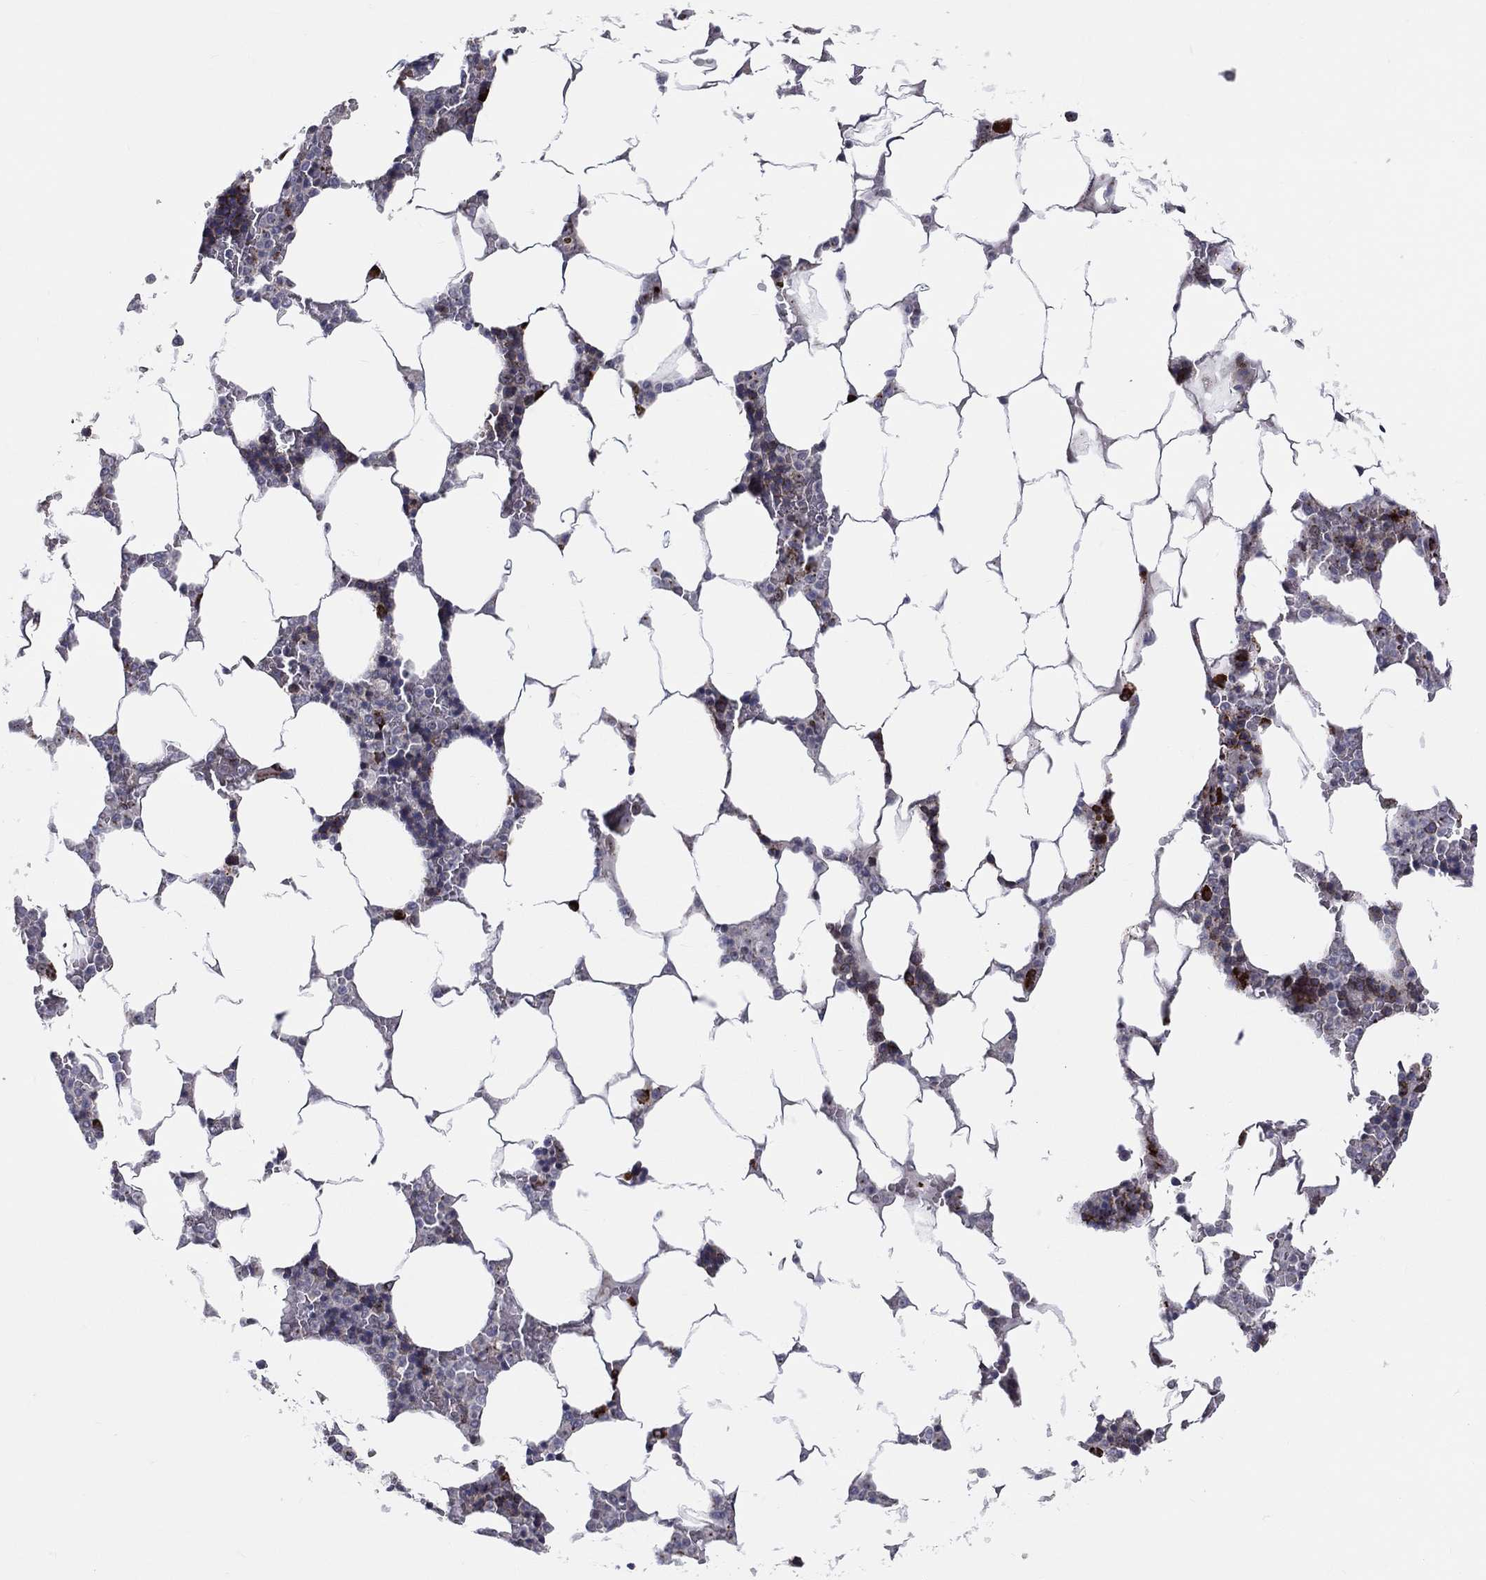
{"staining": {"intensity": "strong", "quantity": "<25%", "location": "cytoplasmic/membranous"}, "tissue": "bone marrow", "cell_type": "Hematopoietic cells", "image_type": "normal", "snomed": [{"axis": "morphology", "description": "Normal tissue, NOS"}, {"axis": "topography", "description": "Bone marrow"}], "caption": "A photomicrograph of bone marrow stained for a protein reveals strong cytoplasmic/membranous brown staining in hematopoietic cells.", "gene": "VHL", "patient": {"sex": "male", "age": 63}}